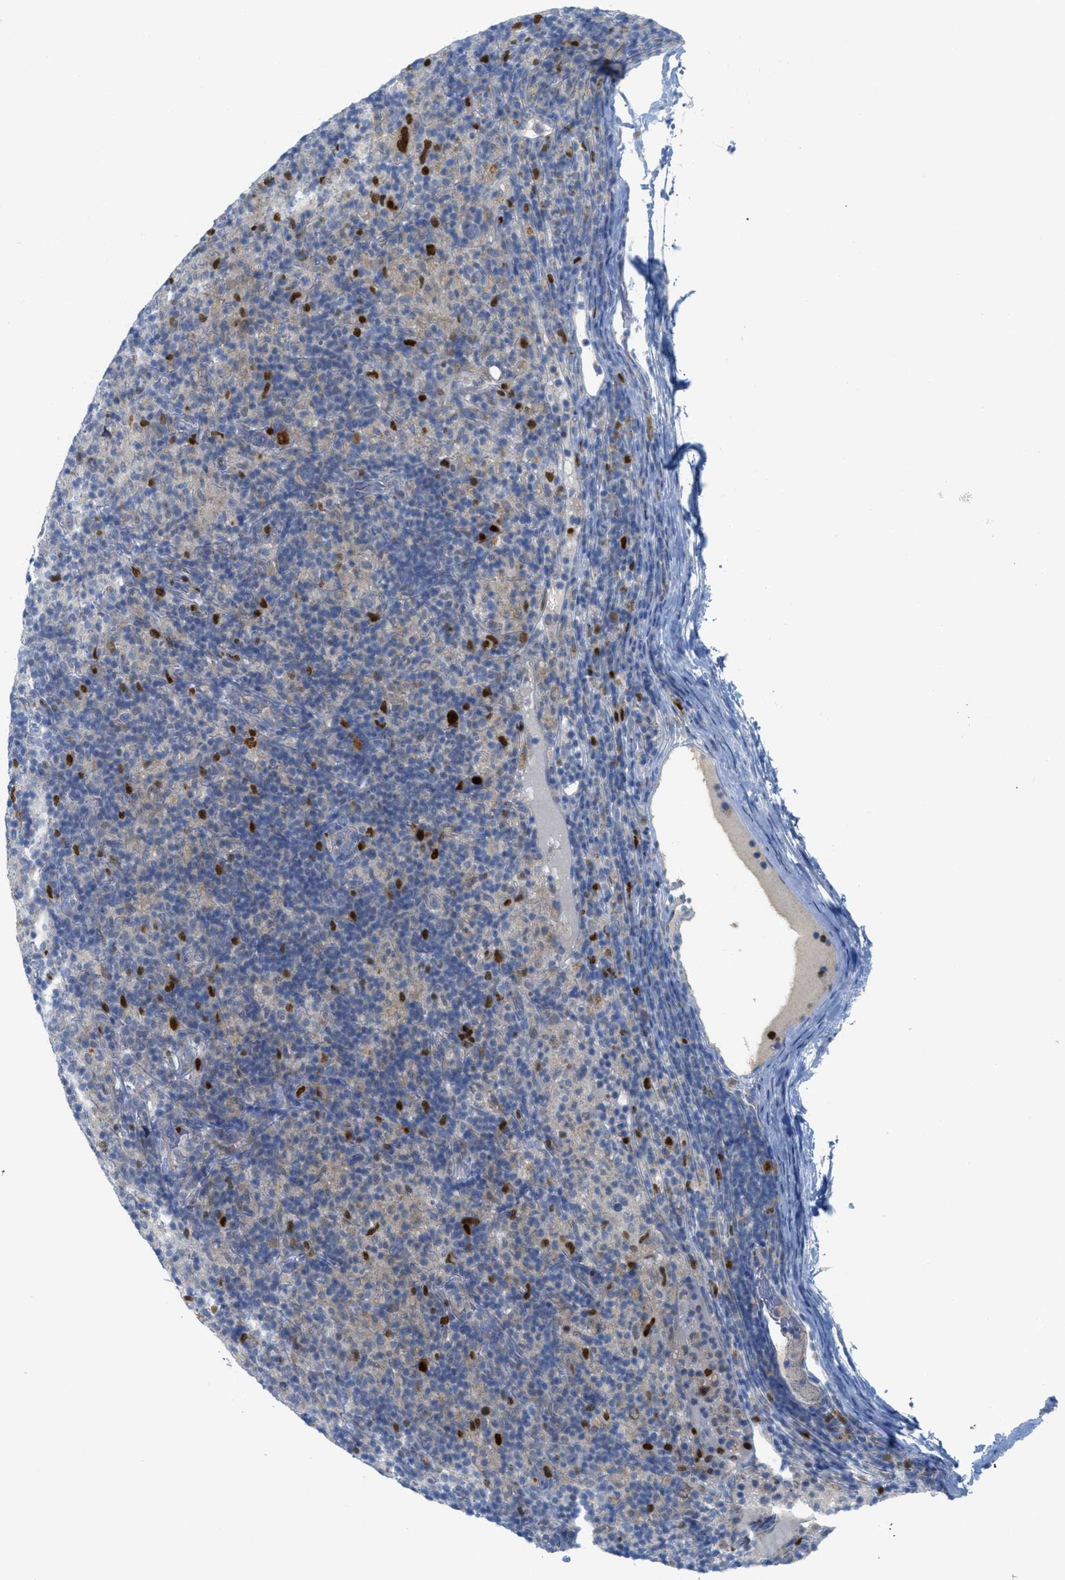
{"staining": {"intensity": "strong", "quantity": "25%-75%", "location": "nuclear"}, "tissue": "lymphoma", "cell_type": "Tumor cells", "image_type": "cancer", "snomed": [{"axis": "morphology", "description": "Hodgkin's disease, NOS"}, {"axis": "topography", "description": "Lymph node"}], "caption": "The micrograph demonstrates immunohistochemical staining of lymphoma. There is strong nuclear staining is appreciated in approximately 25%-75% of tumor cells.", "gene": "ORC6", "patient": {"sex": "male", "age": 70}}